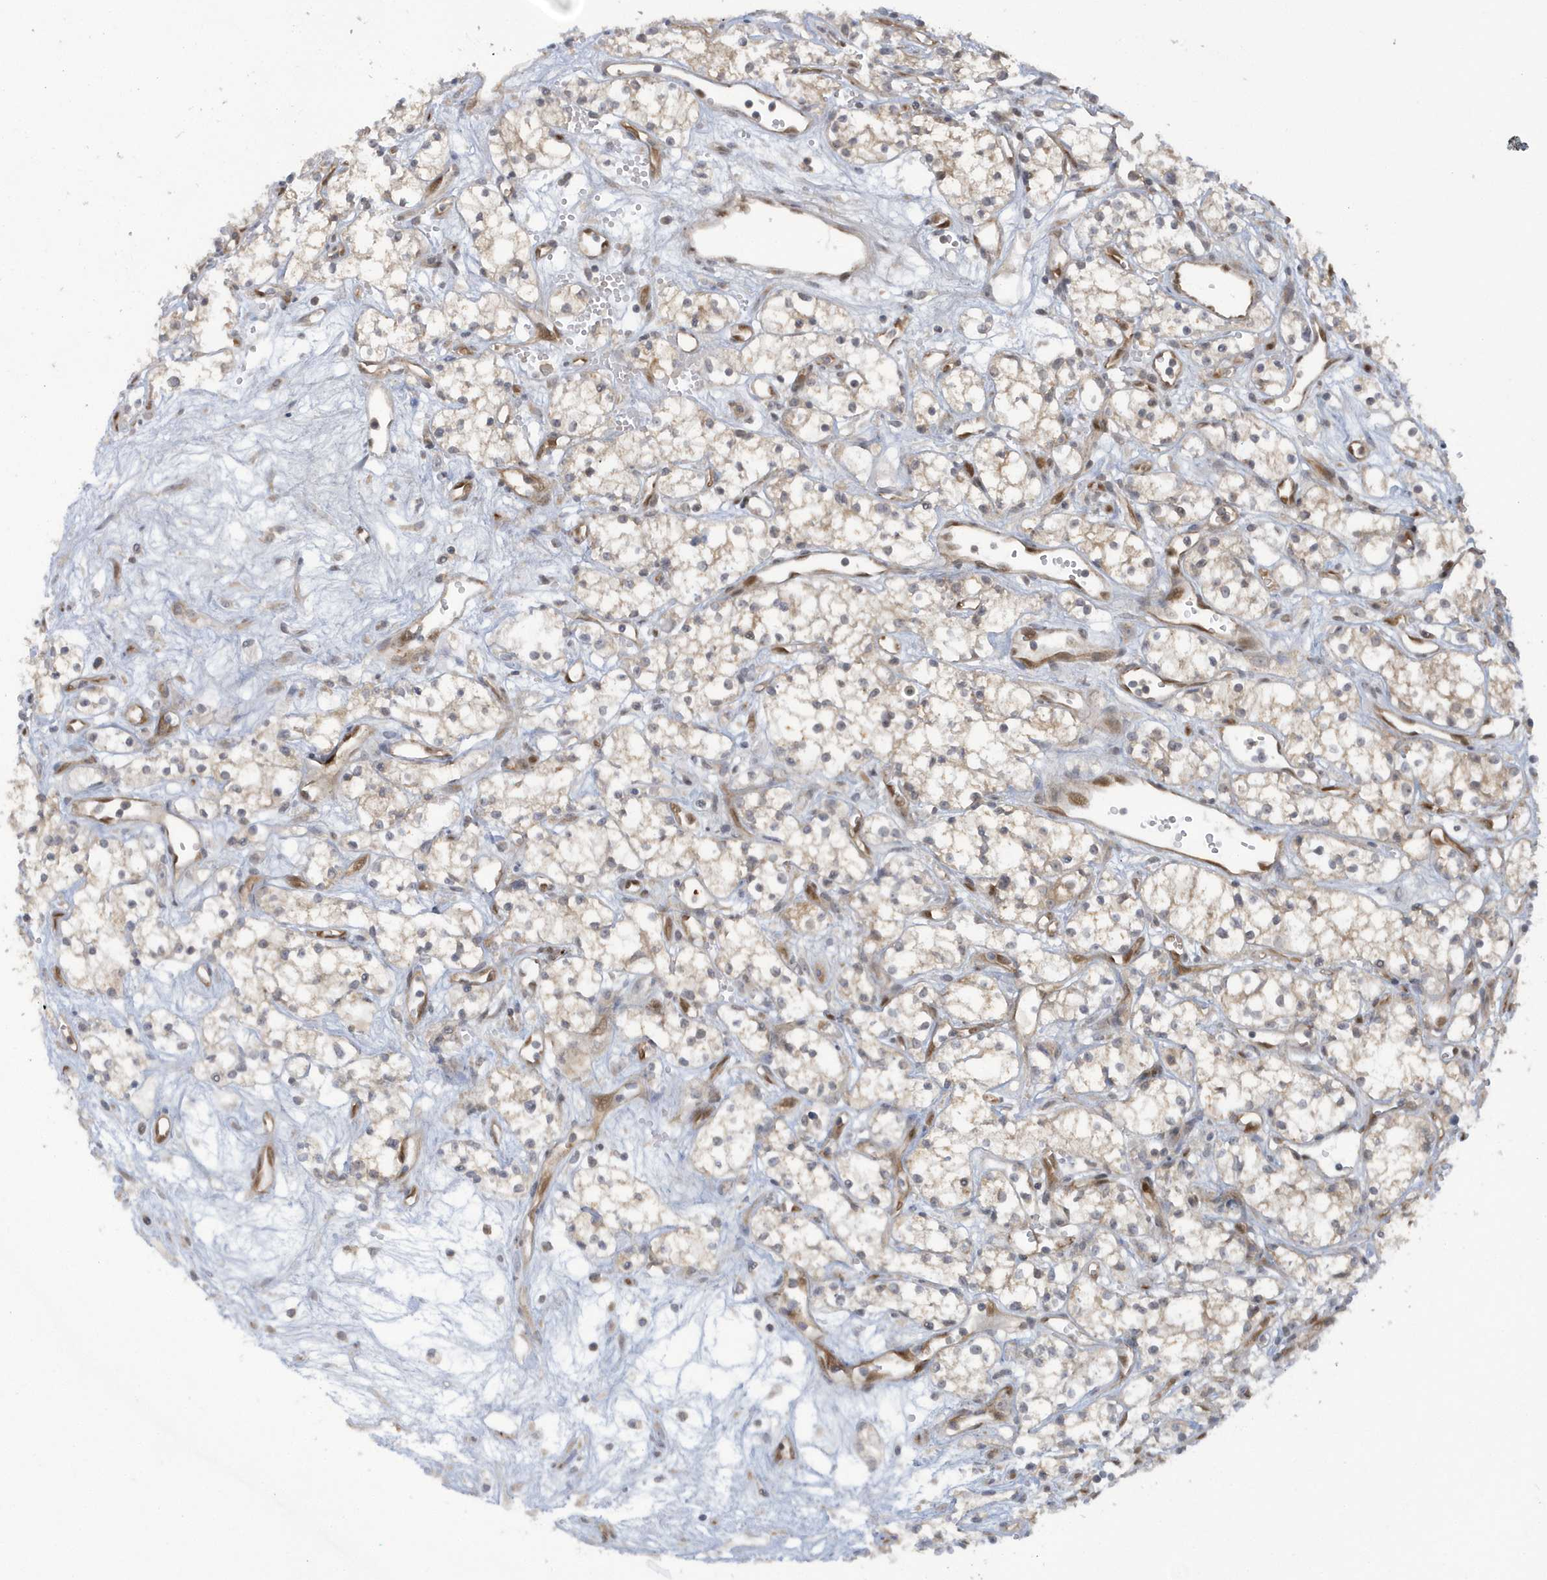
{"staining": {"intensity": "weak", "quantity": "<25%", "location": "cytoplasmic/membranous"}, "tissue": "renal cancer", "cell_type": "Tumor cells", "image_type": "cancer", "snomed": [{"axis": "morphology", "description": "Adenocarcinoma, NOS"}, {"axis": "topography", "description": "Kidney"}], "caption": "IHC micrograph of neoplastic tissue: renal cancer (adenocarcinoma) stained with DAB displays no significant protein positivity in tumor cells. (Brightfield microscopy of DAB IHC at high magnification).", "gene": "ATG4A", "patient": {"sex": "male", "age": 59}}